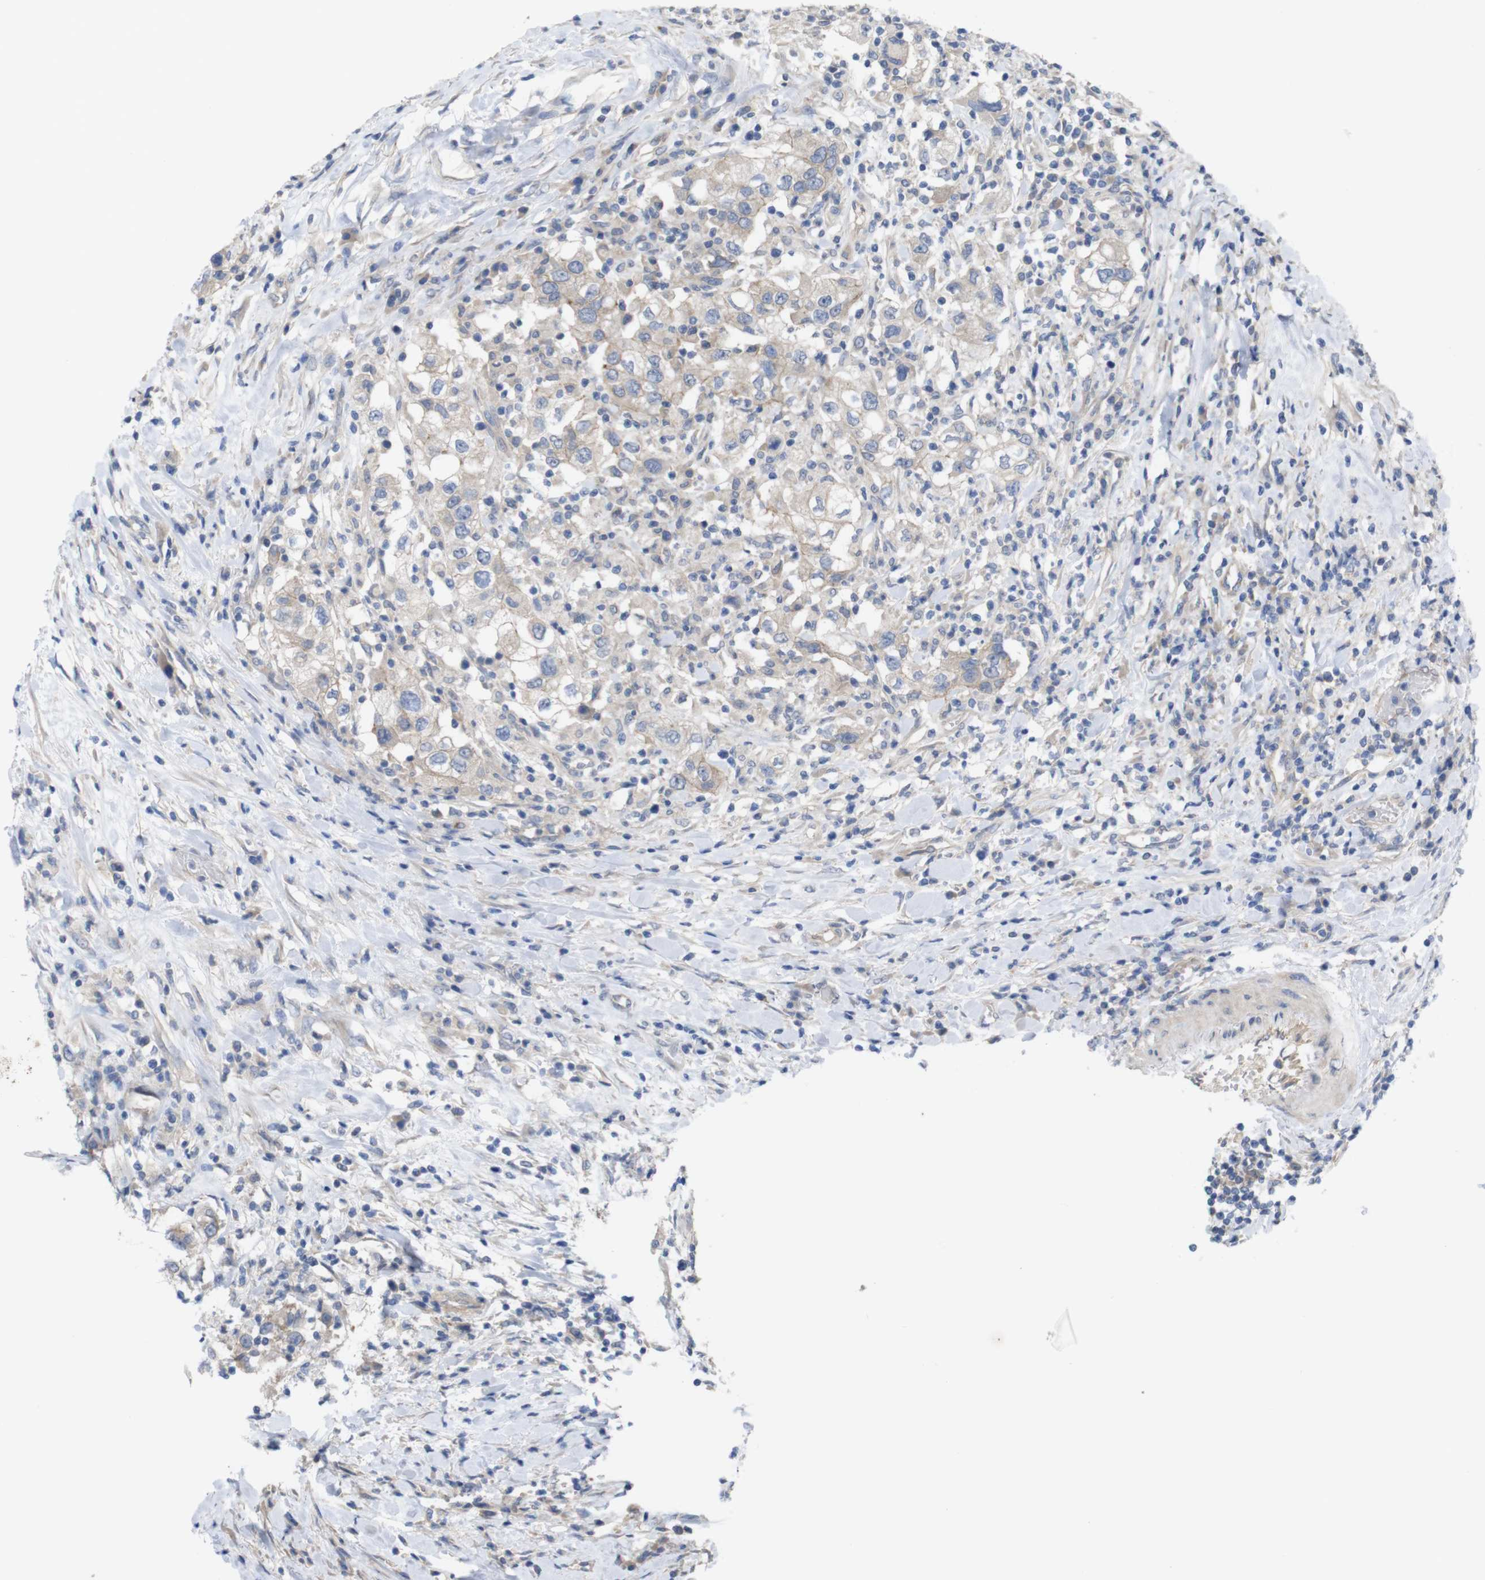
{"staining": {"intensity": "weak", "quantity": "25%-75%", "location": "cytoplasmic/membranous"}, "tissue": "urothelial cancer", "cell_type": "Tumor cells", "image_type": "cancer", "snomed": [{"axis": "morphology", "description": "Urothelial carcinoma, High grade"}, {"axis": "topography", "description": "Urinary bladder"}], "caption": "Immunohistochemistry of urothelial cancer shows low levels of weak cytoplasmic/membranous staining in about 25%-75% of tumor cells. (brown staining indicates protein expression, while blue staining denotes nuclei).", "gene": "KIDINS220", "patient": {"sex": "female", "age": 80}}